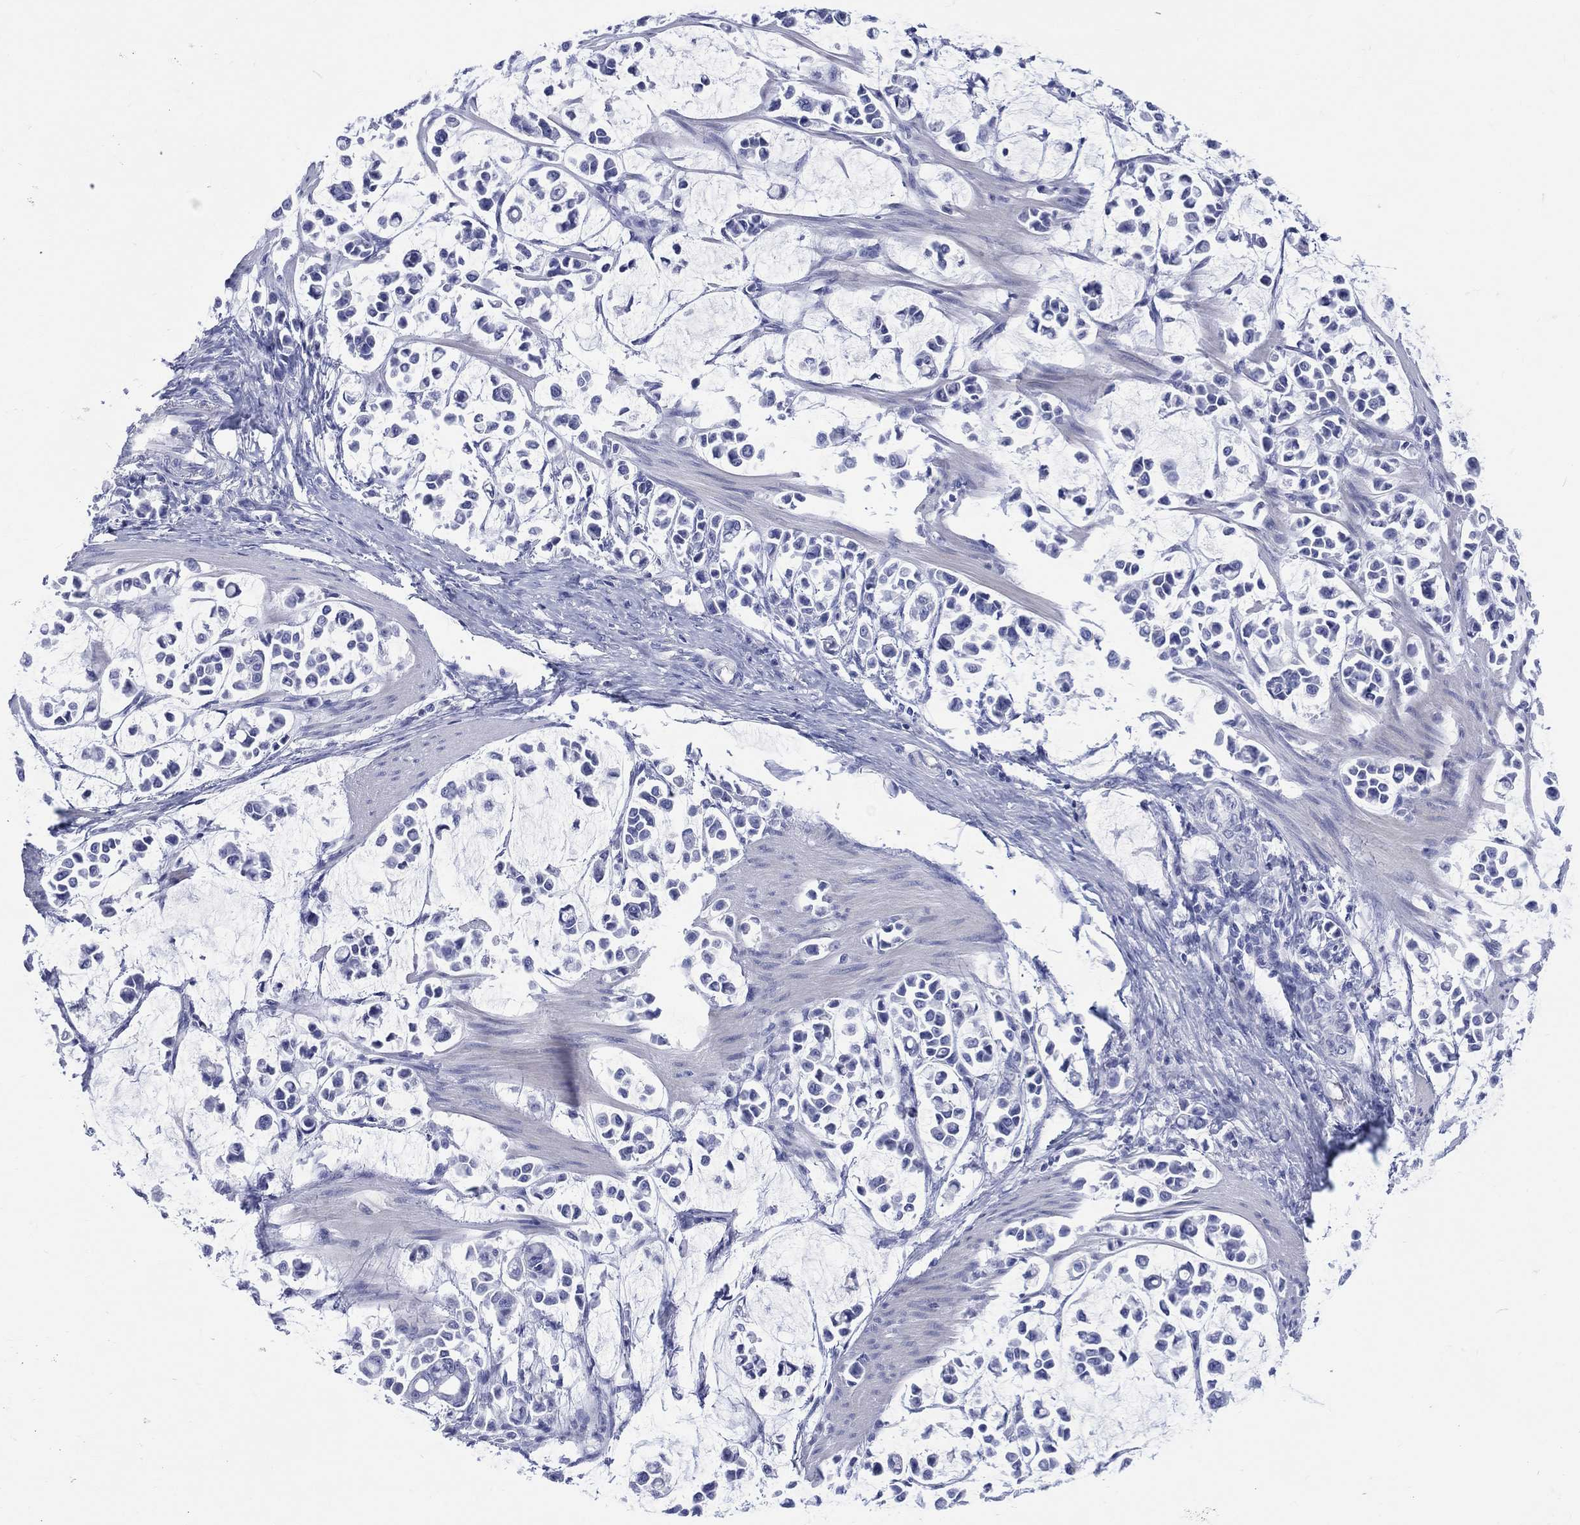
{"staining": {"intensity": "negative", "quantity": "none", "location": "none"}, "tissue": "stomach cancer", "cell_type": "Tumor cells", "image_type": "cancer", "snomed": [{"axis": "morphology", "description": "Adenocarcinoma, NOS"}, {"axis": "topography", "description": "Stomach"}], "caption": "An IHC image of stomach cancer is shown. There is no staining in tumor cells of stomach cancer.", "gene": "LRRD1", "patient": {"sex": "male", "age": 82}}